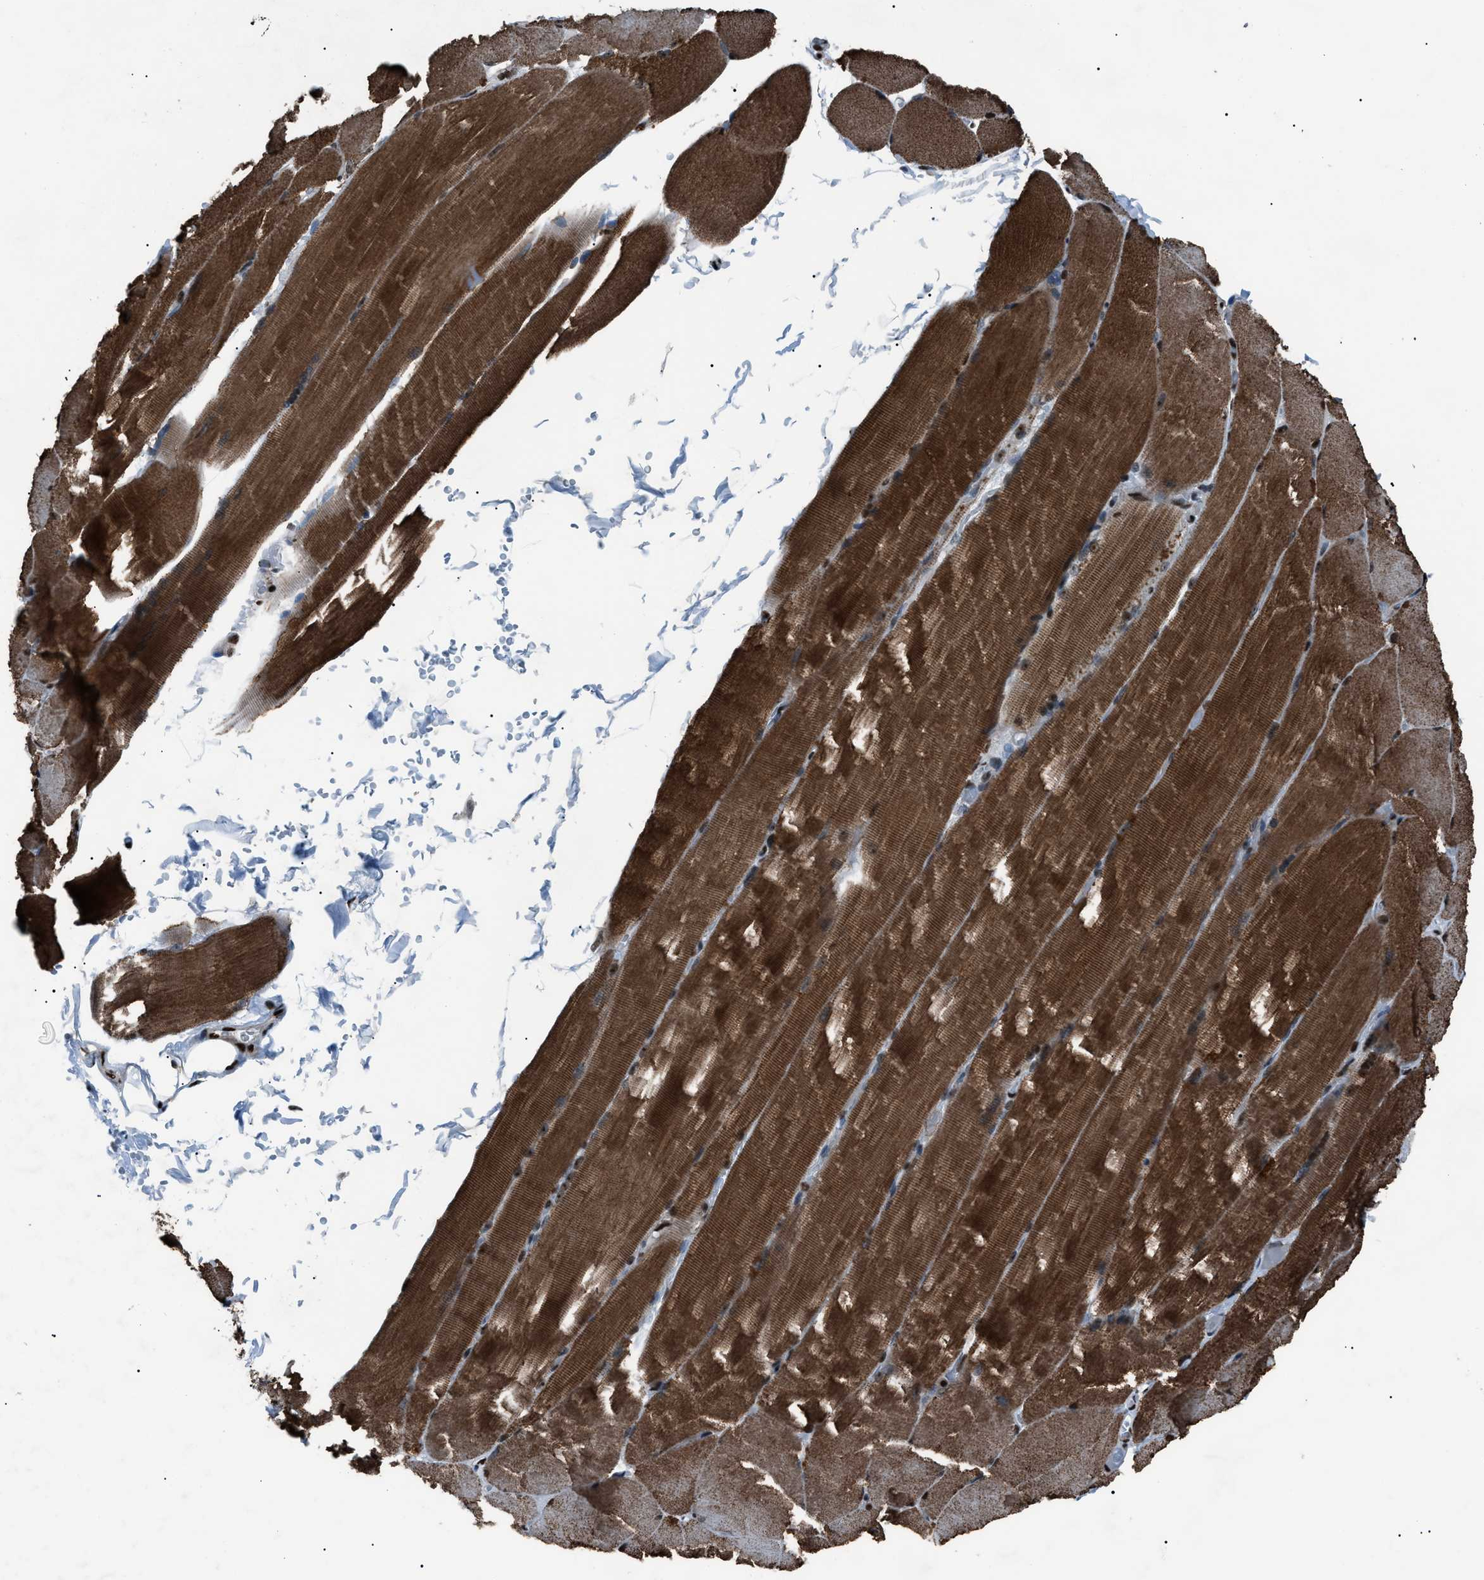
{"staining": {"intensity": "strong", "quantity": ">75%", "location": "cytoplasmic/membranous"}, "tissue": "skeletal muscle", "cell_type": "Myocytes", "image_type": "normal", "snomed": [{"axis": "morphology", "description": "Normal tissue, NOS"}, {"axis": "topography", "description": "Skin"}, {"axis": "topography", "description": "Skeletal muscle"}], "caption": "Immunohistochemistry staining of unremarkable skeletal muscle, which displays high levels of strong cytoplasmic/membranous expression in about >75% of myocytes indicating strong cytoplasmic/membranous protein positivity. The staining was performed using DAB (3,3'-diaminobenzidine) (brown) for protein detection and nuclei were counterstained in hematoxylin (blue).", "gene": "PRKX", "patient": {"sex": "male", "age": 83}}